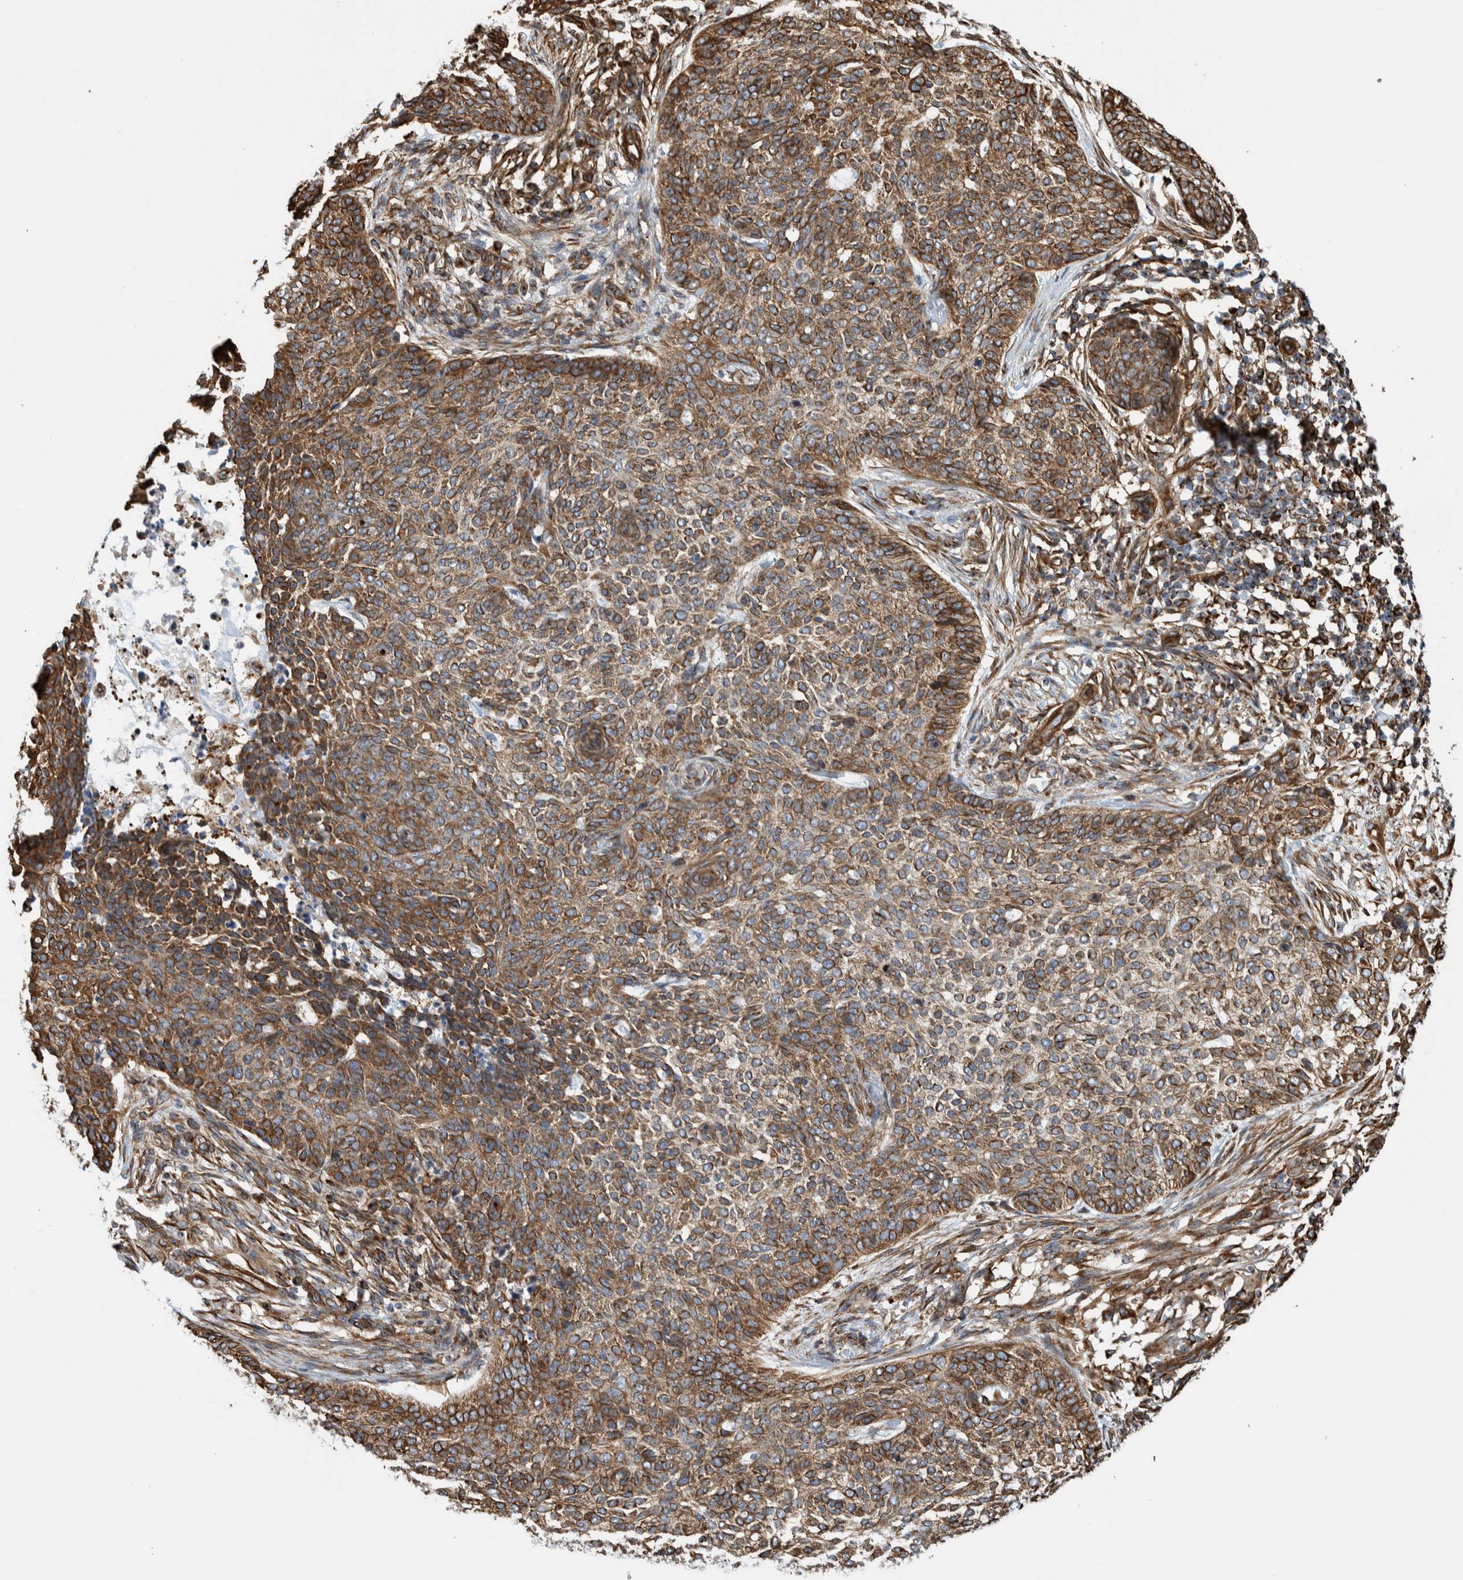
{"staining": {"intensity": "moderate", "quantity": ">75%", "location": "cytoplasmic/membranous"}, "tissue": "skin cancer", "cell_type": "Tumor cells", "image_type": "cancer", "snomed": [{"axis": "morphology", "description": "Basal cell carcinoma"}, {"axis": "topography", "description": "Skin"}], "caption": "Approximately >75% of tumor cells in skin basal cell carcinoma display moderate cytoplasmic/membranous protein positivity as visualized by brown immunohistochemical staining.", "gene": "CCDC57", "patient": {"sex": "female", "age": 64}}